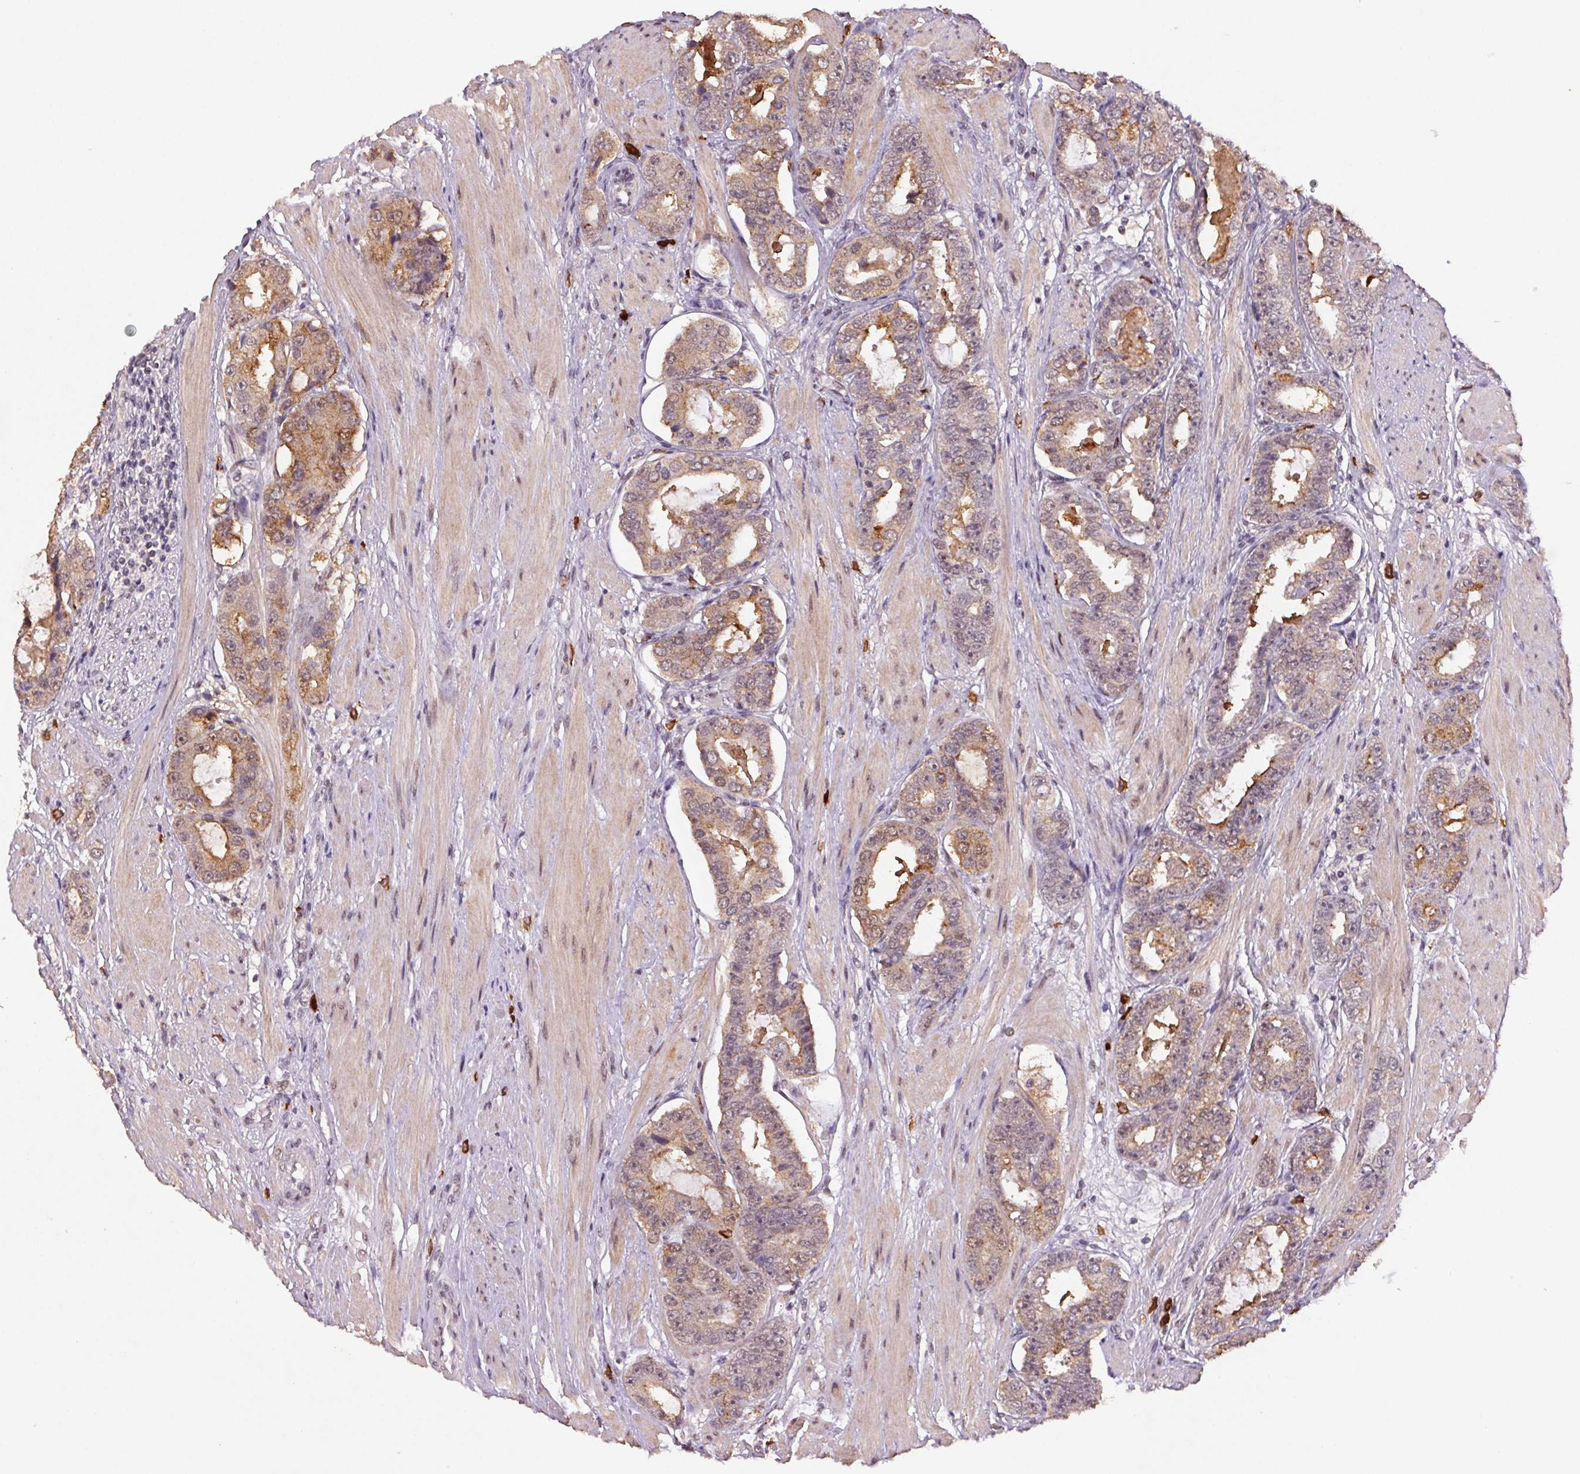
{"staining": {"intensity": "moderate", "quantity": ">75%", "location": "cytoplasmic/membranous,nuclear"}, "tissue": "prostate cancer", "cell_type": "Tumor cells", "image_type": "cancer", "snomed": [{"axis": "morphology", "description": "Adenocarcinoma, High grade"}, {"axis": "topography", "description": "Prostate"}], "caption": "Tumor cells reveal moderate cytoplasmic/membranous and nuclear staining in approximately >75% of cells in prostate cancer.", "gene": "ZBTB4", "patient": {"sex": "male", "age": 63}}